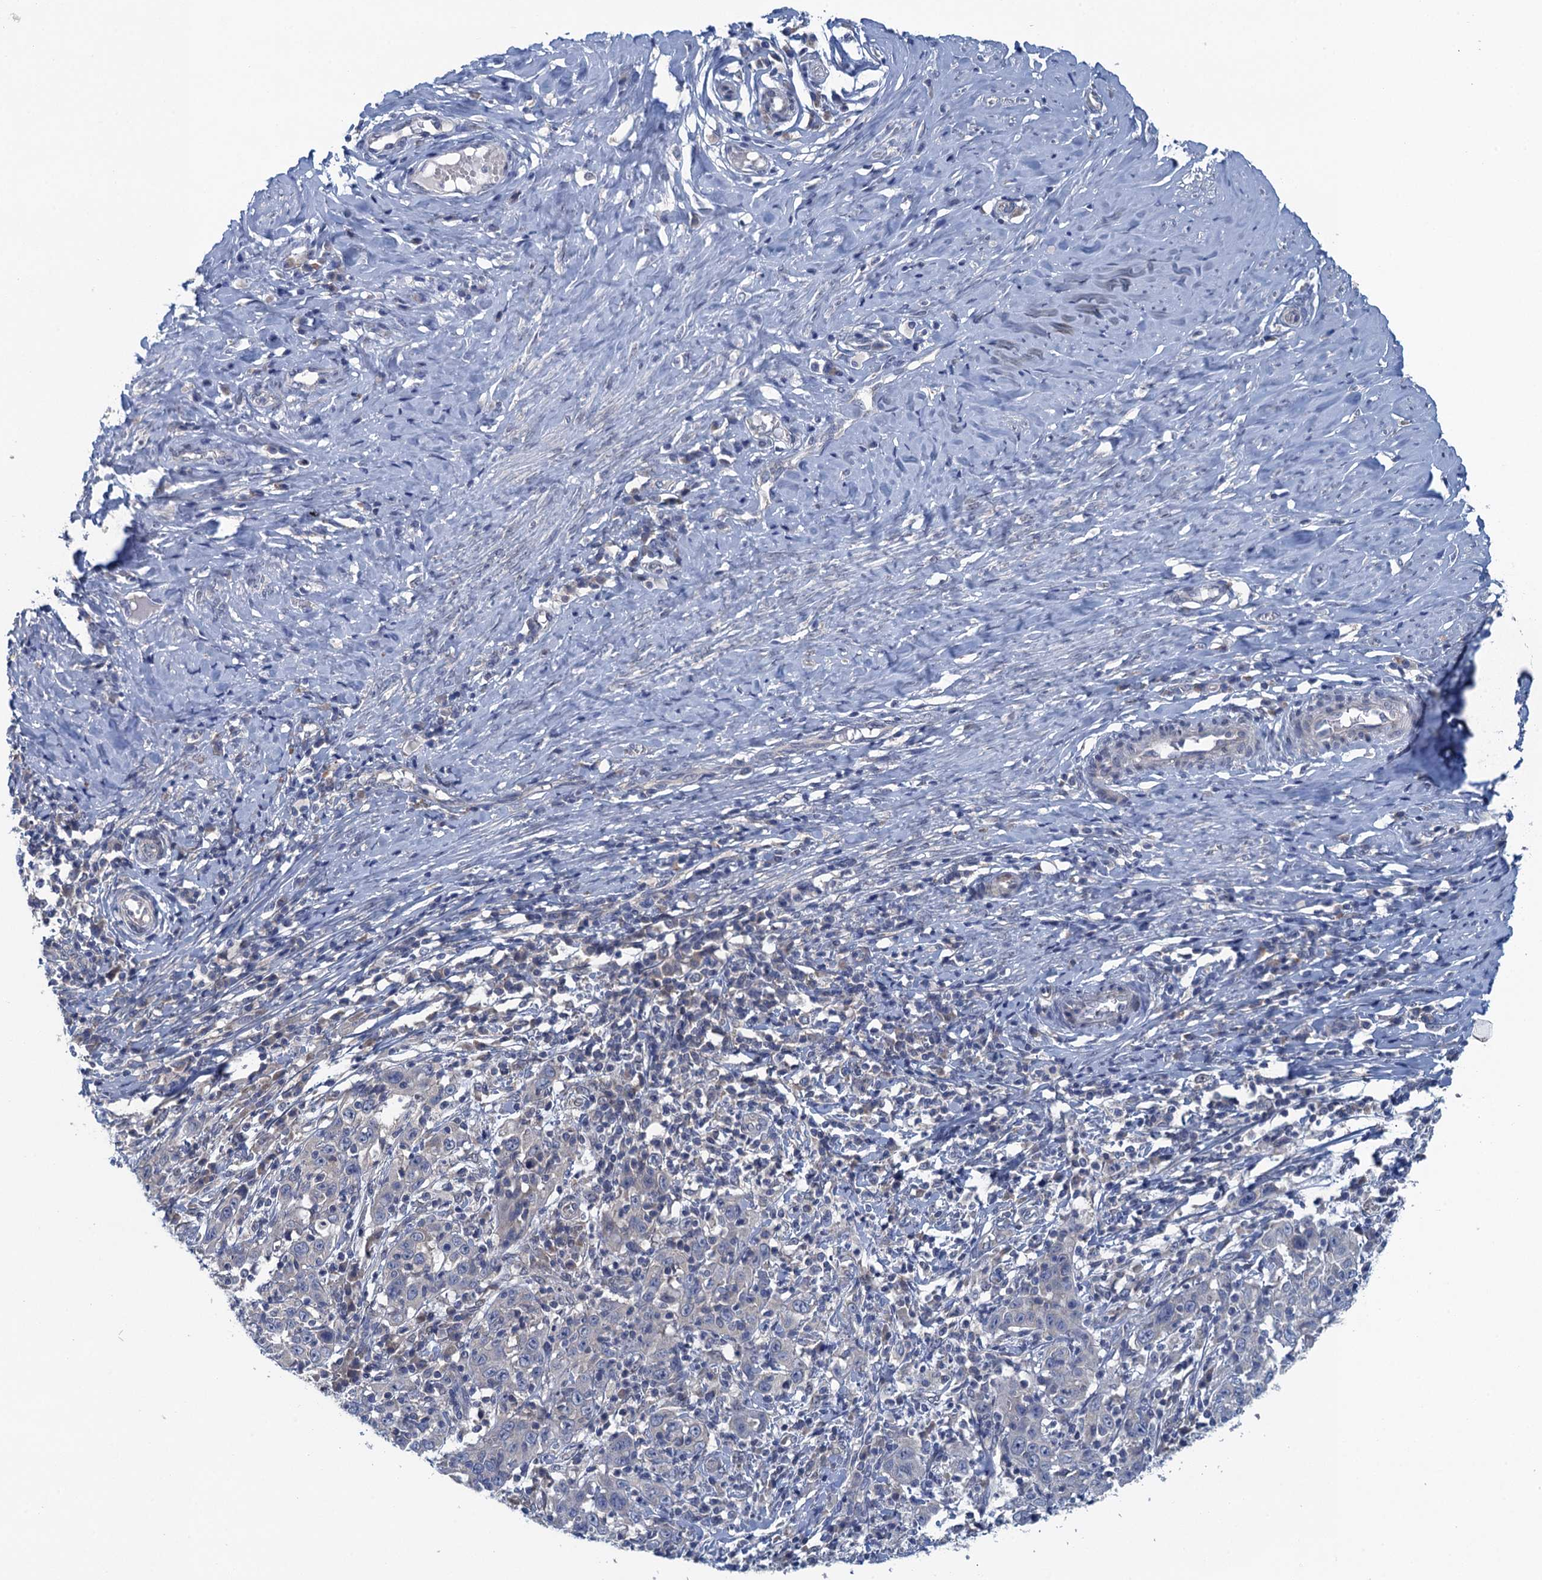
{"staining": {"intensity": "negative", "quantity": "none", "location": "none"}, "tissue": "cervical cancer", "cell_type": "Tumor cells", "image_type": "cancer", "snomed": [{"axis": "morphology", "description": "Squamous cell carcinoma, NOS"}, {"axis": "topography", "description": "Cervix"}], "caption": "DAB (3,3'-diaminobenzidine) immunohistochemical staining of cervical cancer displays no significant expression in tumor cells.", "gene": "CTU2", "patient": {"sex": "female", "age": 46}}